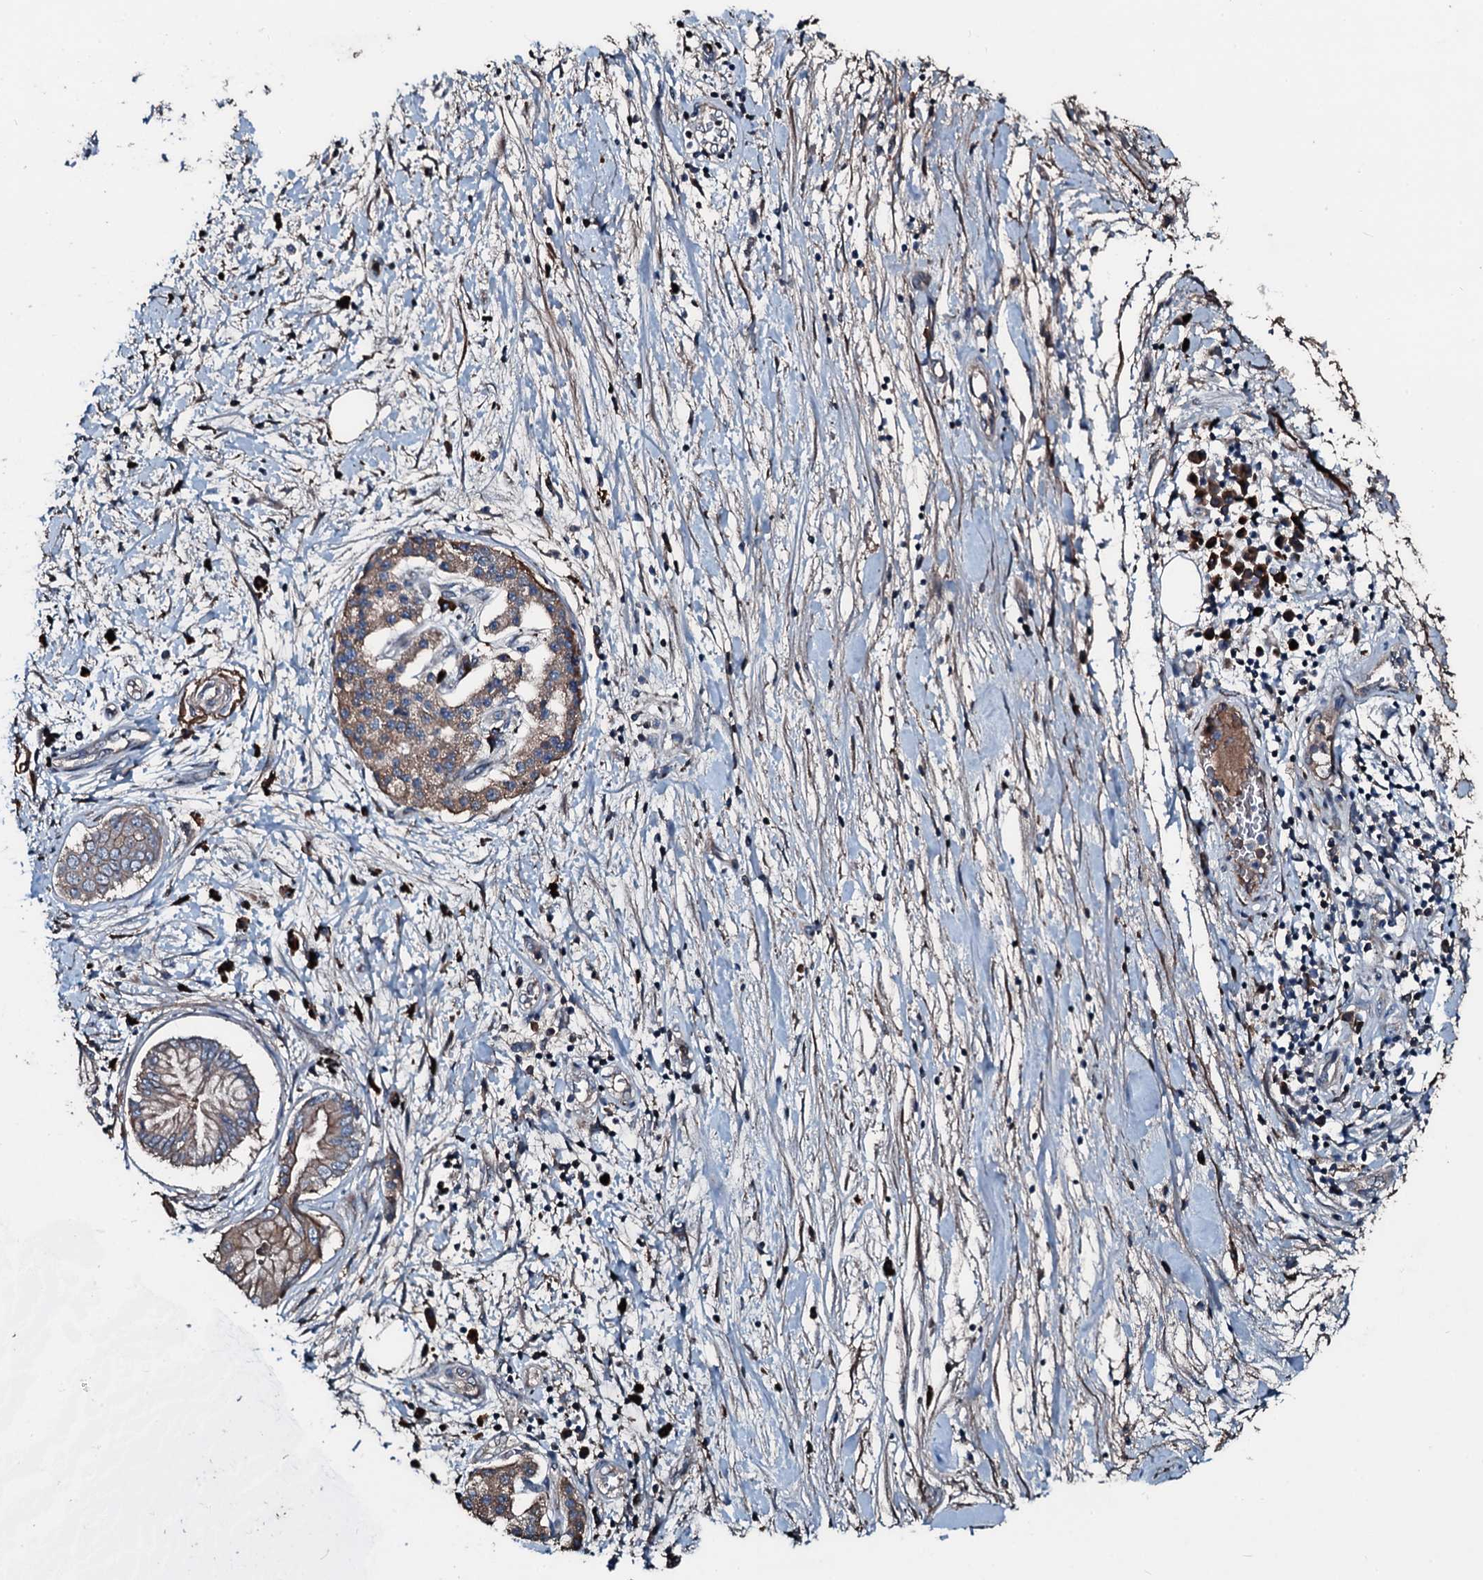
{"staining": {"intensity": "weak", "quantity": ">75%", "location": "cytoplasmic/membranous"}, "tissue": "pancreatic cancer", "cell_type": "Tumor cells", "image_type": "cancer", "snomed": [{"axis": "morphology", "description": "Adenocarcinoma, NOS"}, {"axis": "topography", "description": "Pancreas"}], "caption": "About >75% of tumor cells in pancreatic adenocarcinoma exhibit weak cytoplasmic/membranous protein staining as visualized by brown immunohistochemical staining.", "gene": "AARS1", "patient": {"sex": "female", "age": 73}}